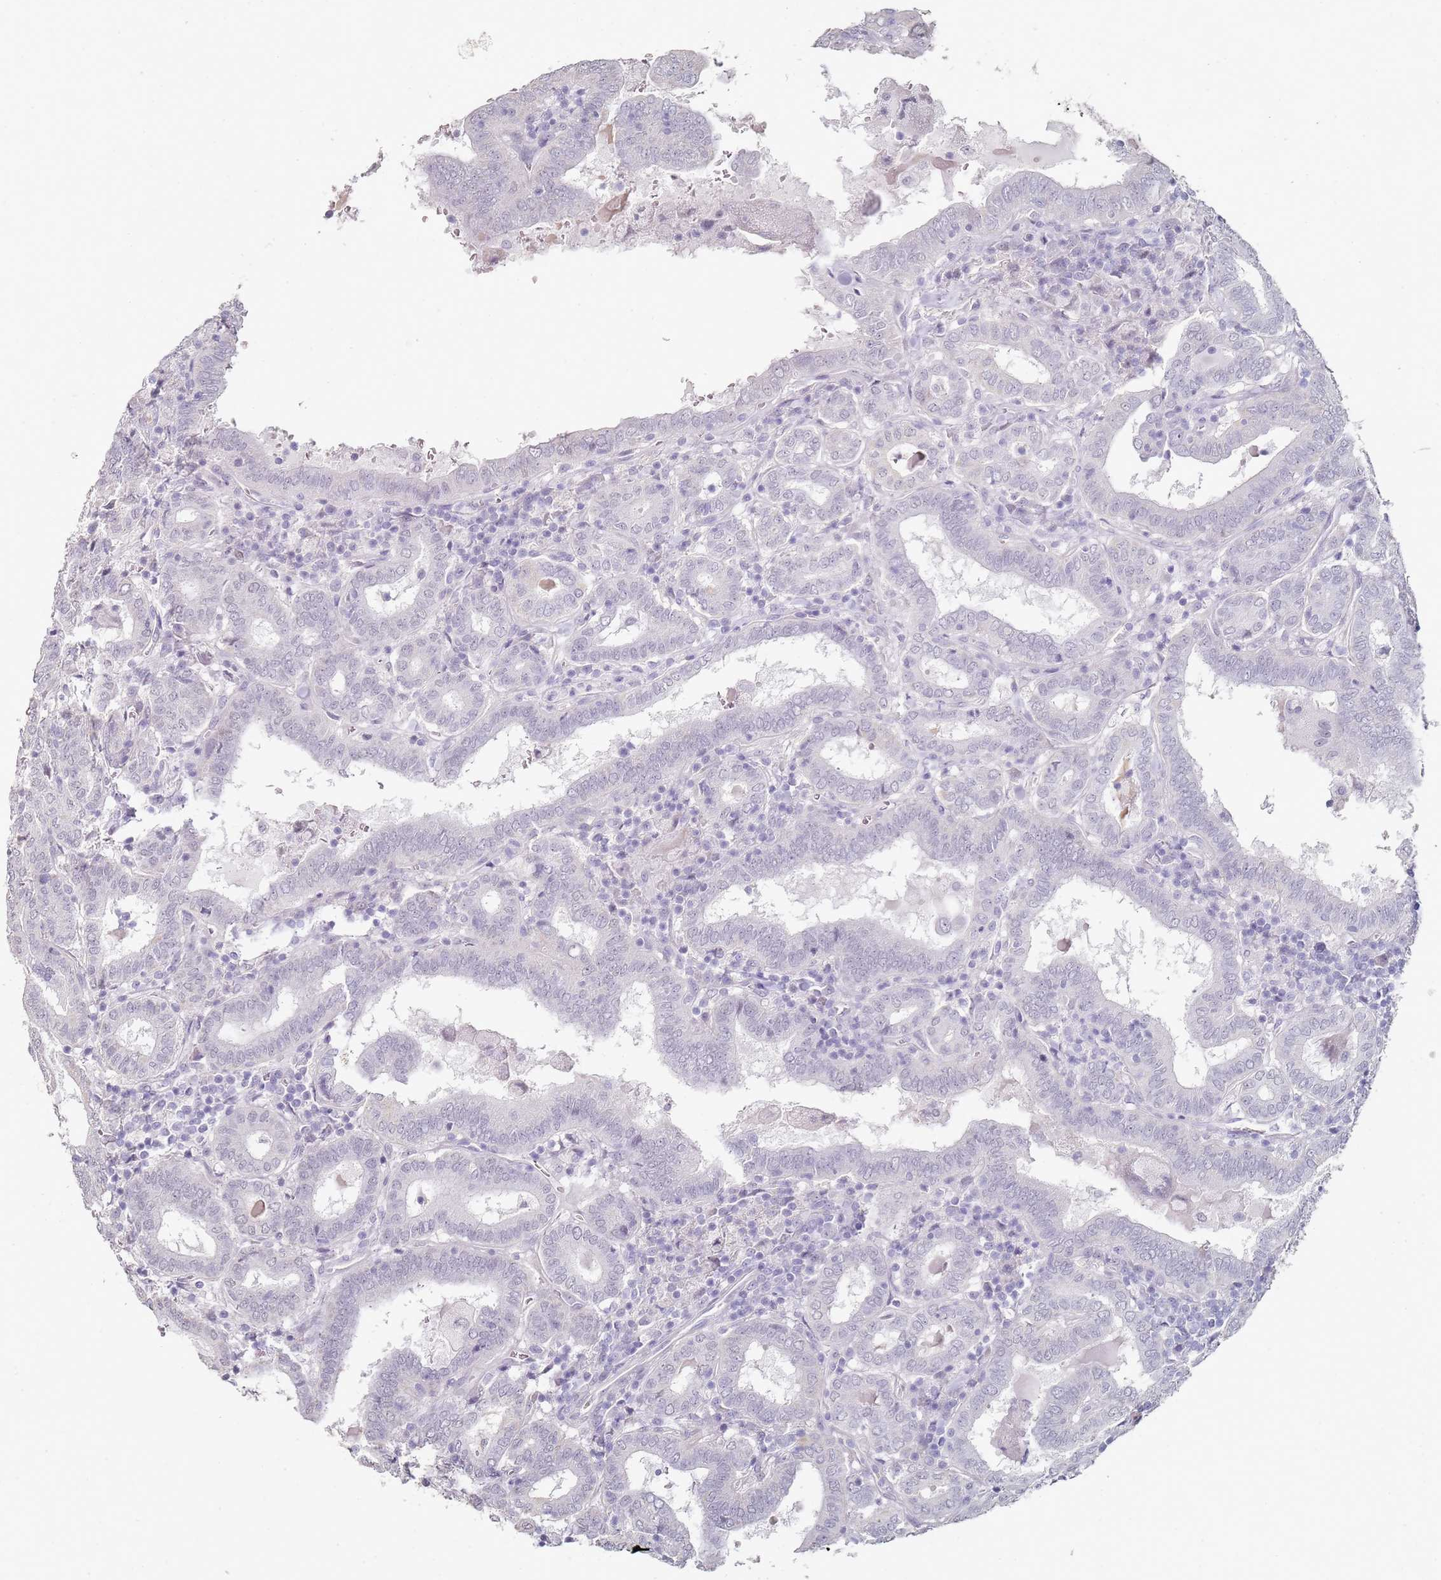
{"staining": {"intensity": "negative", "quantity": "none", "location": "none"}, "tissue": "thyroid cancer", "cell_type": "Tumor cells", "image_type": "cancer", "snomed": [{"axis": "morphology", "description": "Papillary adenocarcinoma, NOS"}, {"axis": "topography", "description": "Thyroid gland"}], "caption": "DAB immunohistochemical staining of human thyroid papillary adenocarcinoma displays no significant positivity in tumor cells.", "gene": "DNAH11", "patient": {"sex": "female", "age": 72}}